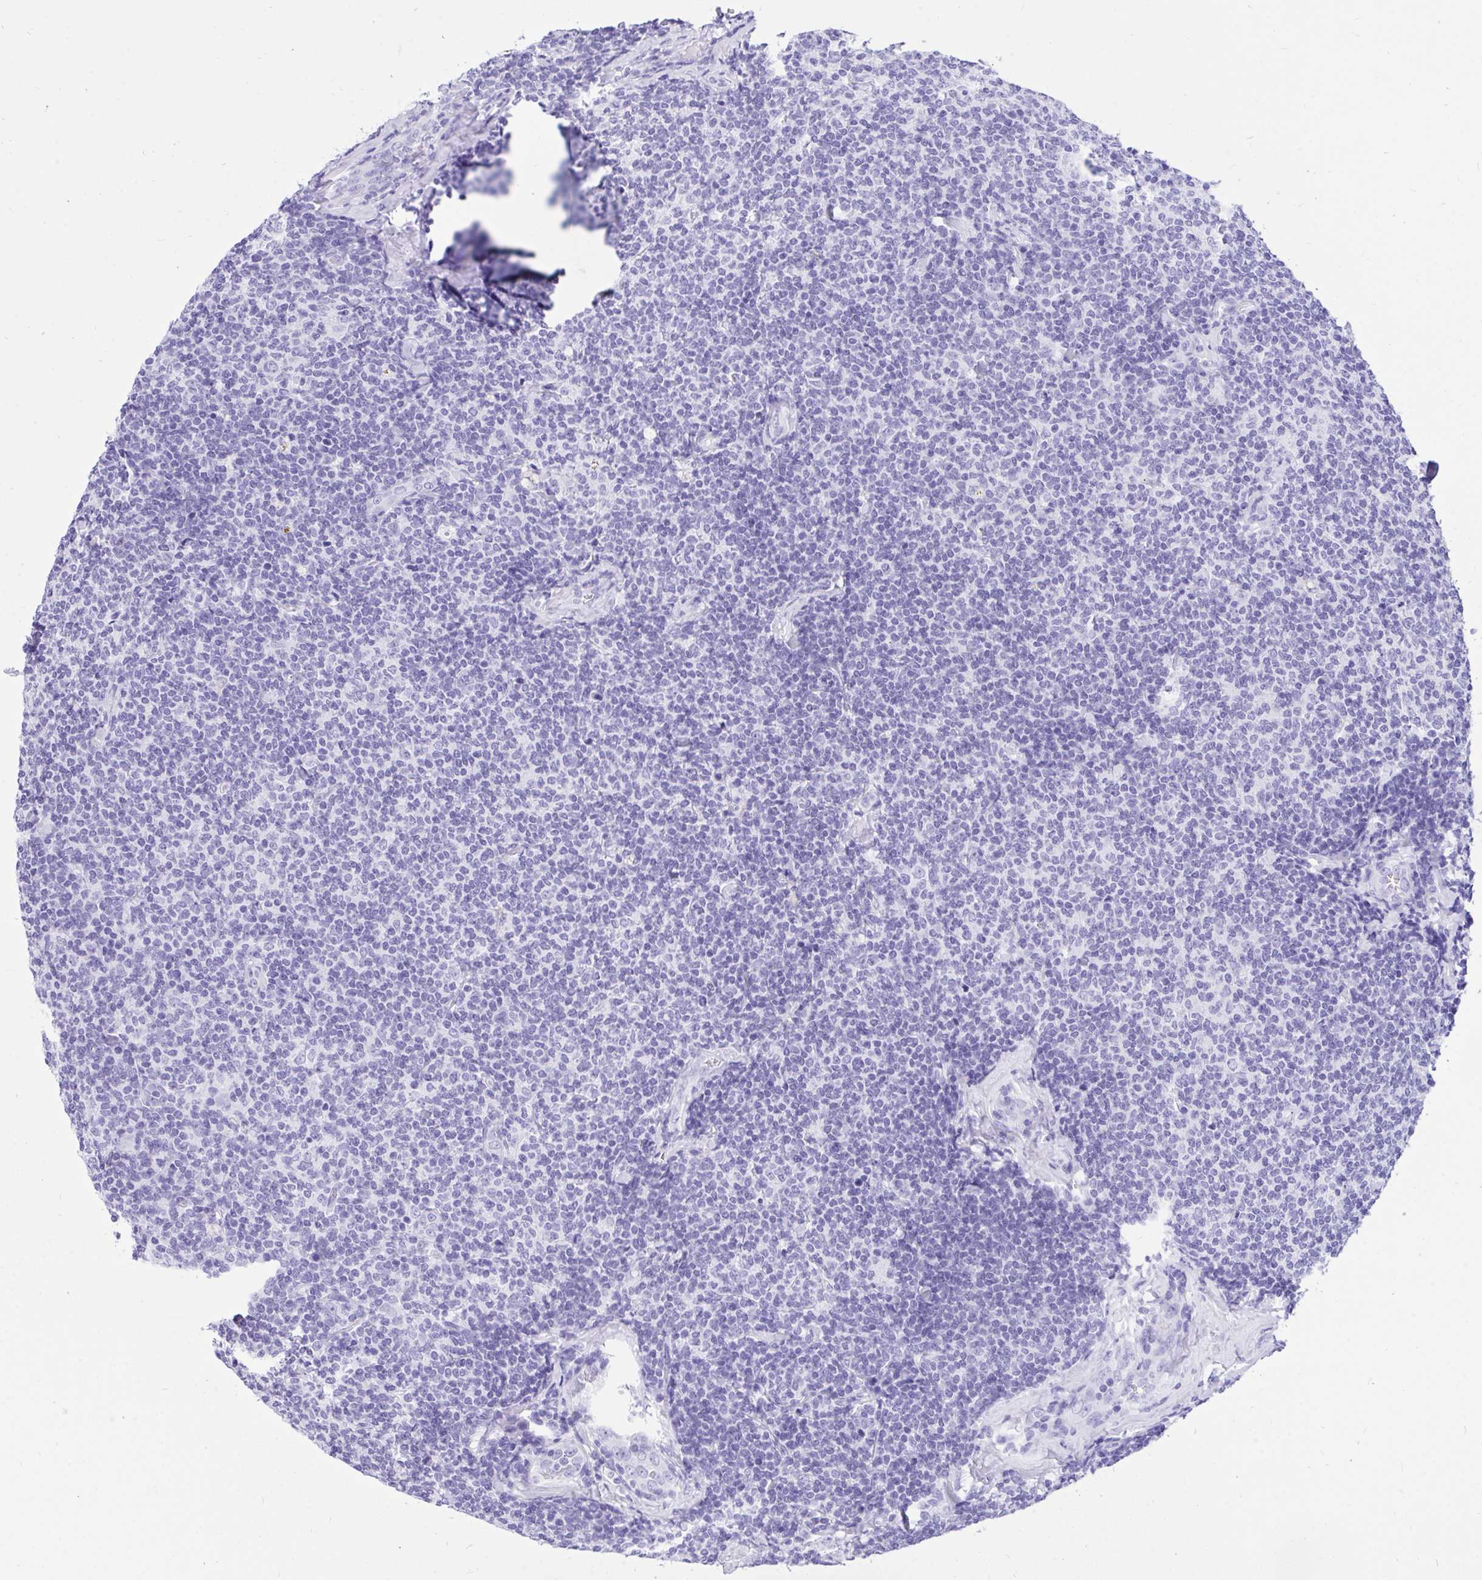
{"staining": {"intensity": "negative", "quantity": "none", "location": "none"}, "tissue": "lymphoma", "cell_type": "Tumor cells", "image_type": "cancer", "snomed": [{"axis": "morphology", "description": "Malignant lymphoma, non-Hodgkin's type, Low grade"}, {"axis": "topography", "description": "Lymph node"}], "caption": "An immunohistochemistry (IHC) histopathology image of low-grade malignant lymphoma, non-Hodgkin's type is shown. There is no staining in tumor cells of low-grade malignant lymphoma, non-Hodgkin's type. (Stains: DAB (3,3'-diaminobenzidine) immunohistochemistry (IHC) with hematoxylin counter stain, Microscopy: brightfield microscopy at high magnification).", "gene": "TLN2", "patient": {"sex": "female", "age": 56}}